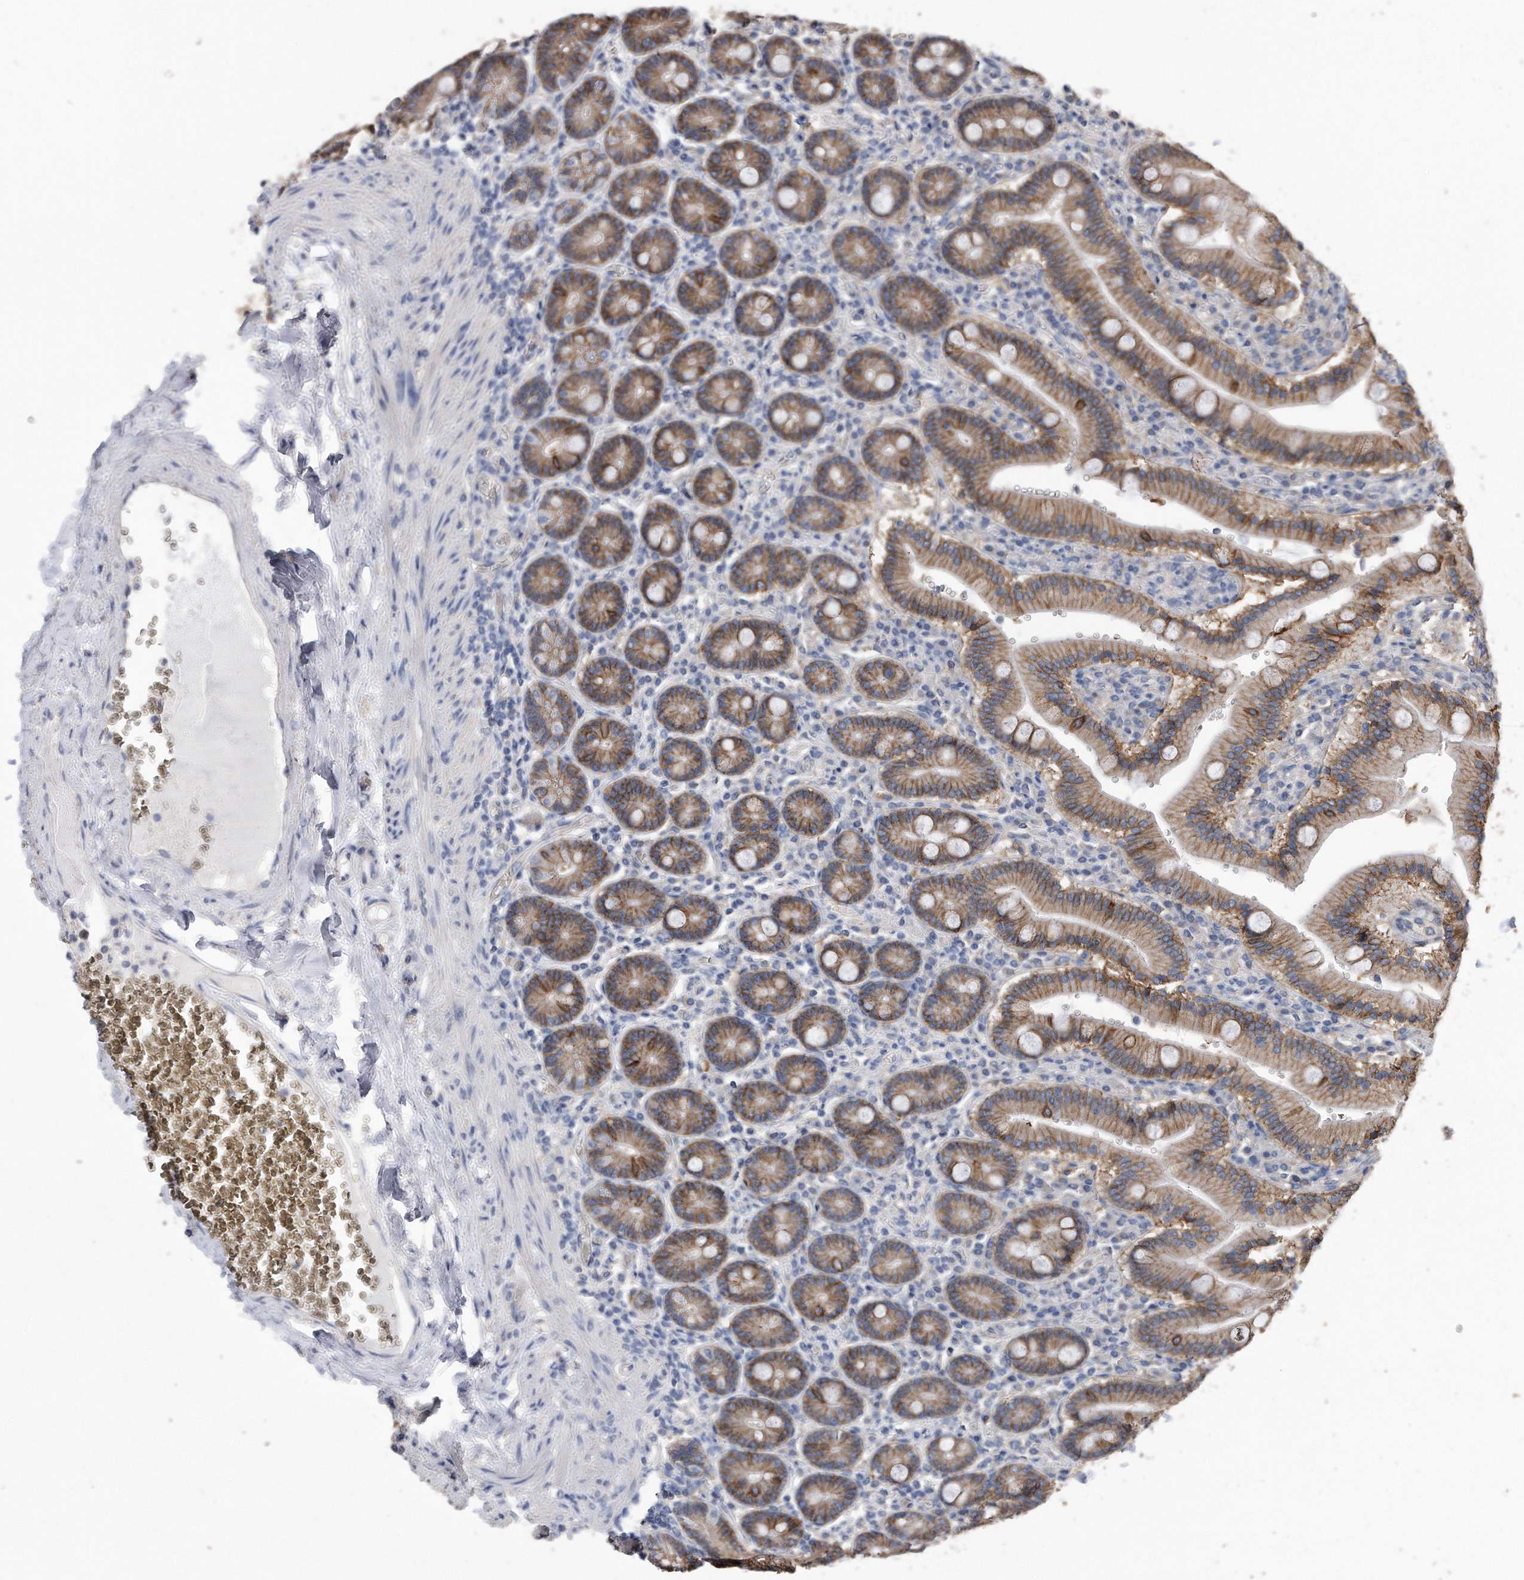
{"staining": {"intensity": "moderate", "quantity": ">75%", "location": "cytoplasmic/membranous"}, "tissue": "duodenum", "cell_type": "Glandular cells", "image_type": "normal", "snomed": [{"axis": "morphology", "description": "Normal tissue, NOS"}, {"axis": "topography", "description": "Duodenum"}], "caption": "This histopathology image demonstrates immunohistochemistry (IHC) staining of unremarkable human duodenum, with medium moderate cytoplasmic/membranous positivity in about >75% of glandular cells.", "gene": "CDCP1", "patient": {"sex": "female", "age": 62}}